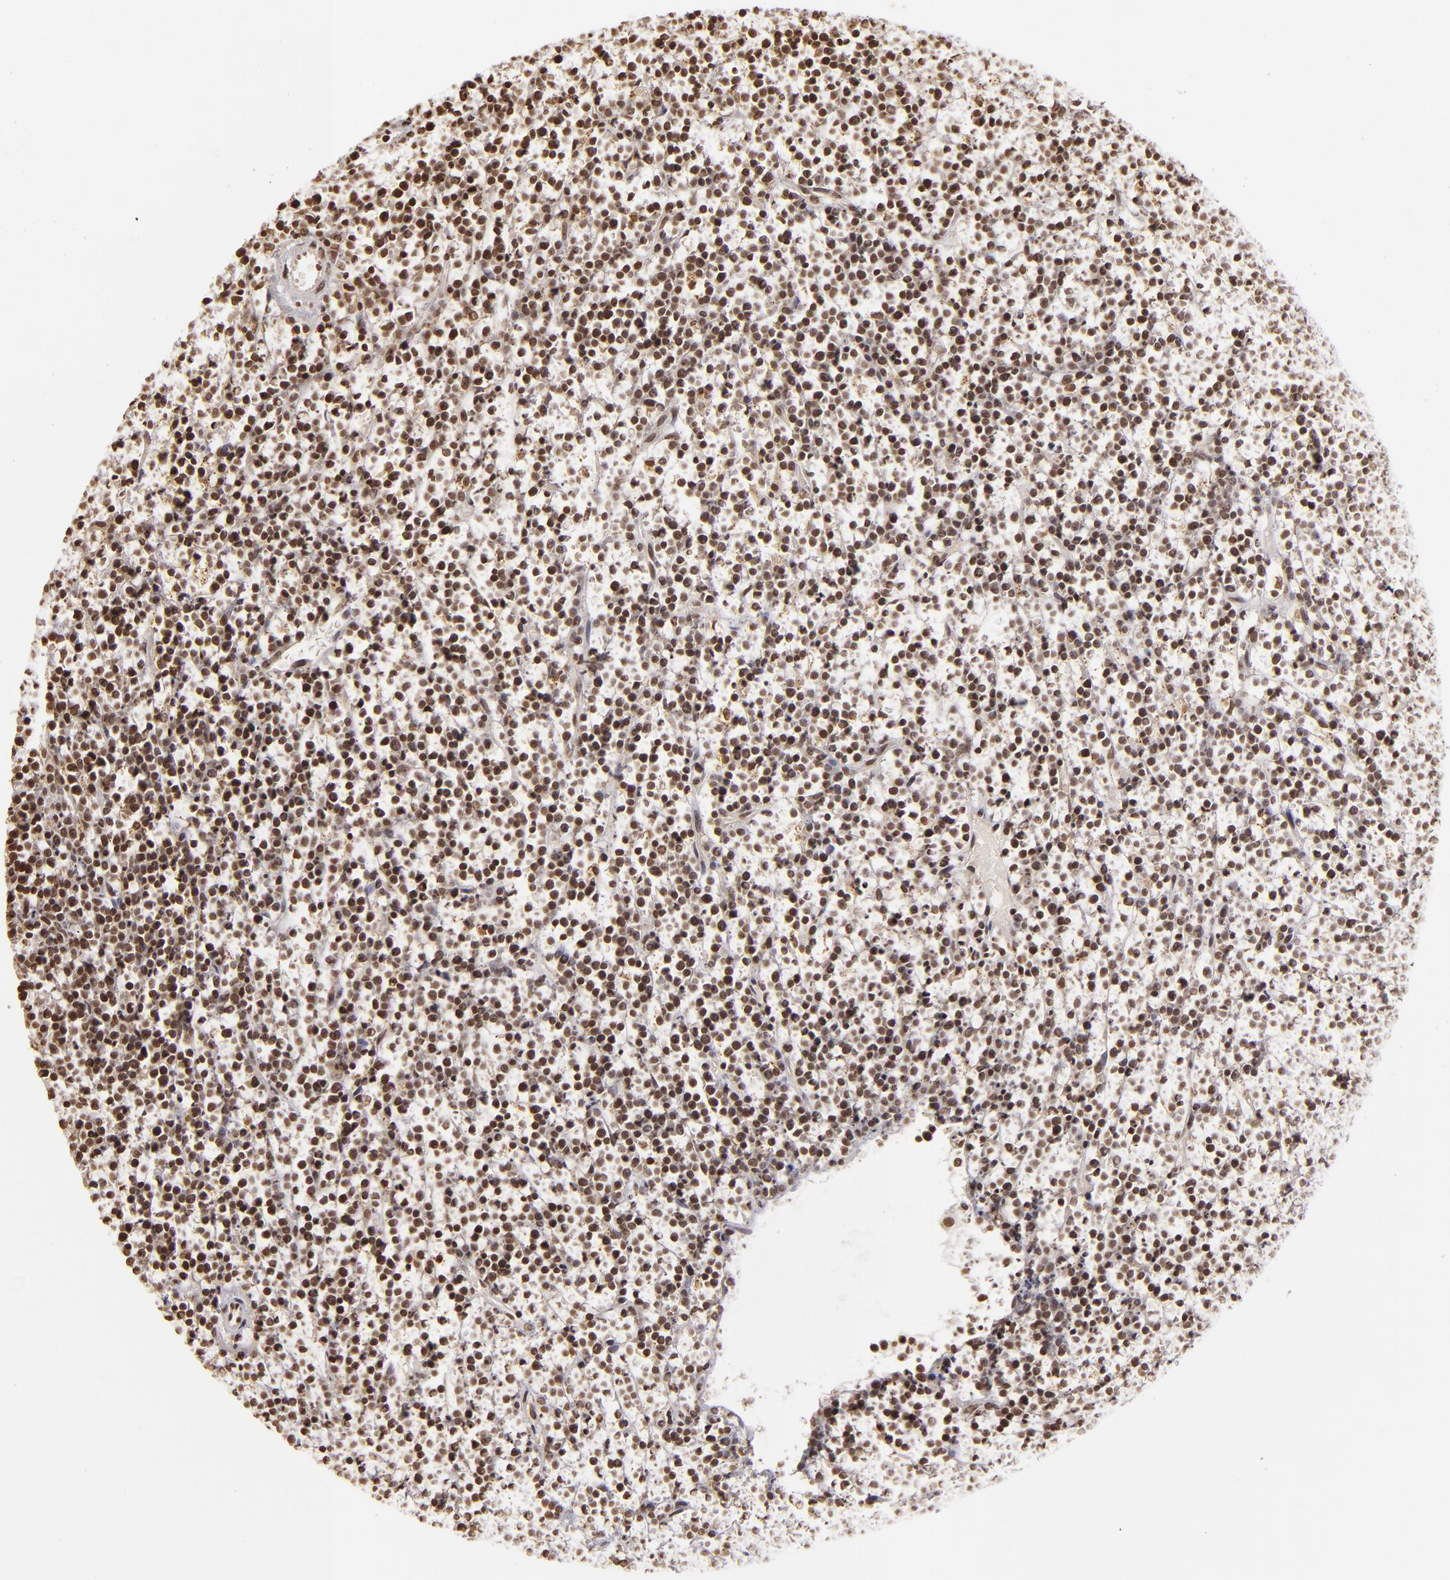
{"staining": {"intensity": "moderate", "quantity": ">75%", "location": "nuclear"}, "tissue": "lymphoma", "cell_type": "Tumor cells", "image_type": "cancer", "snomed": [{"axis": "morphology", "description": "Malignant lymphoma, non-Hodgkin's type, High grade"}, {"axis": "topography", "description": "Ovary"}], "caption": "Immunohistochemical staining of high-grade malignant lymphoma, non-Hodgkin's type reveals moderate nuclear protein staining in approximately >75% of tumor cells. The staining is performed using DAB (3,3'-diaminobenzidine) brown chromogen to label protein expression. The nuclei are counter-stained blue using hematoxylin.", "gene": "CUL3", "patient": {"sex": "female", "age": 56}}